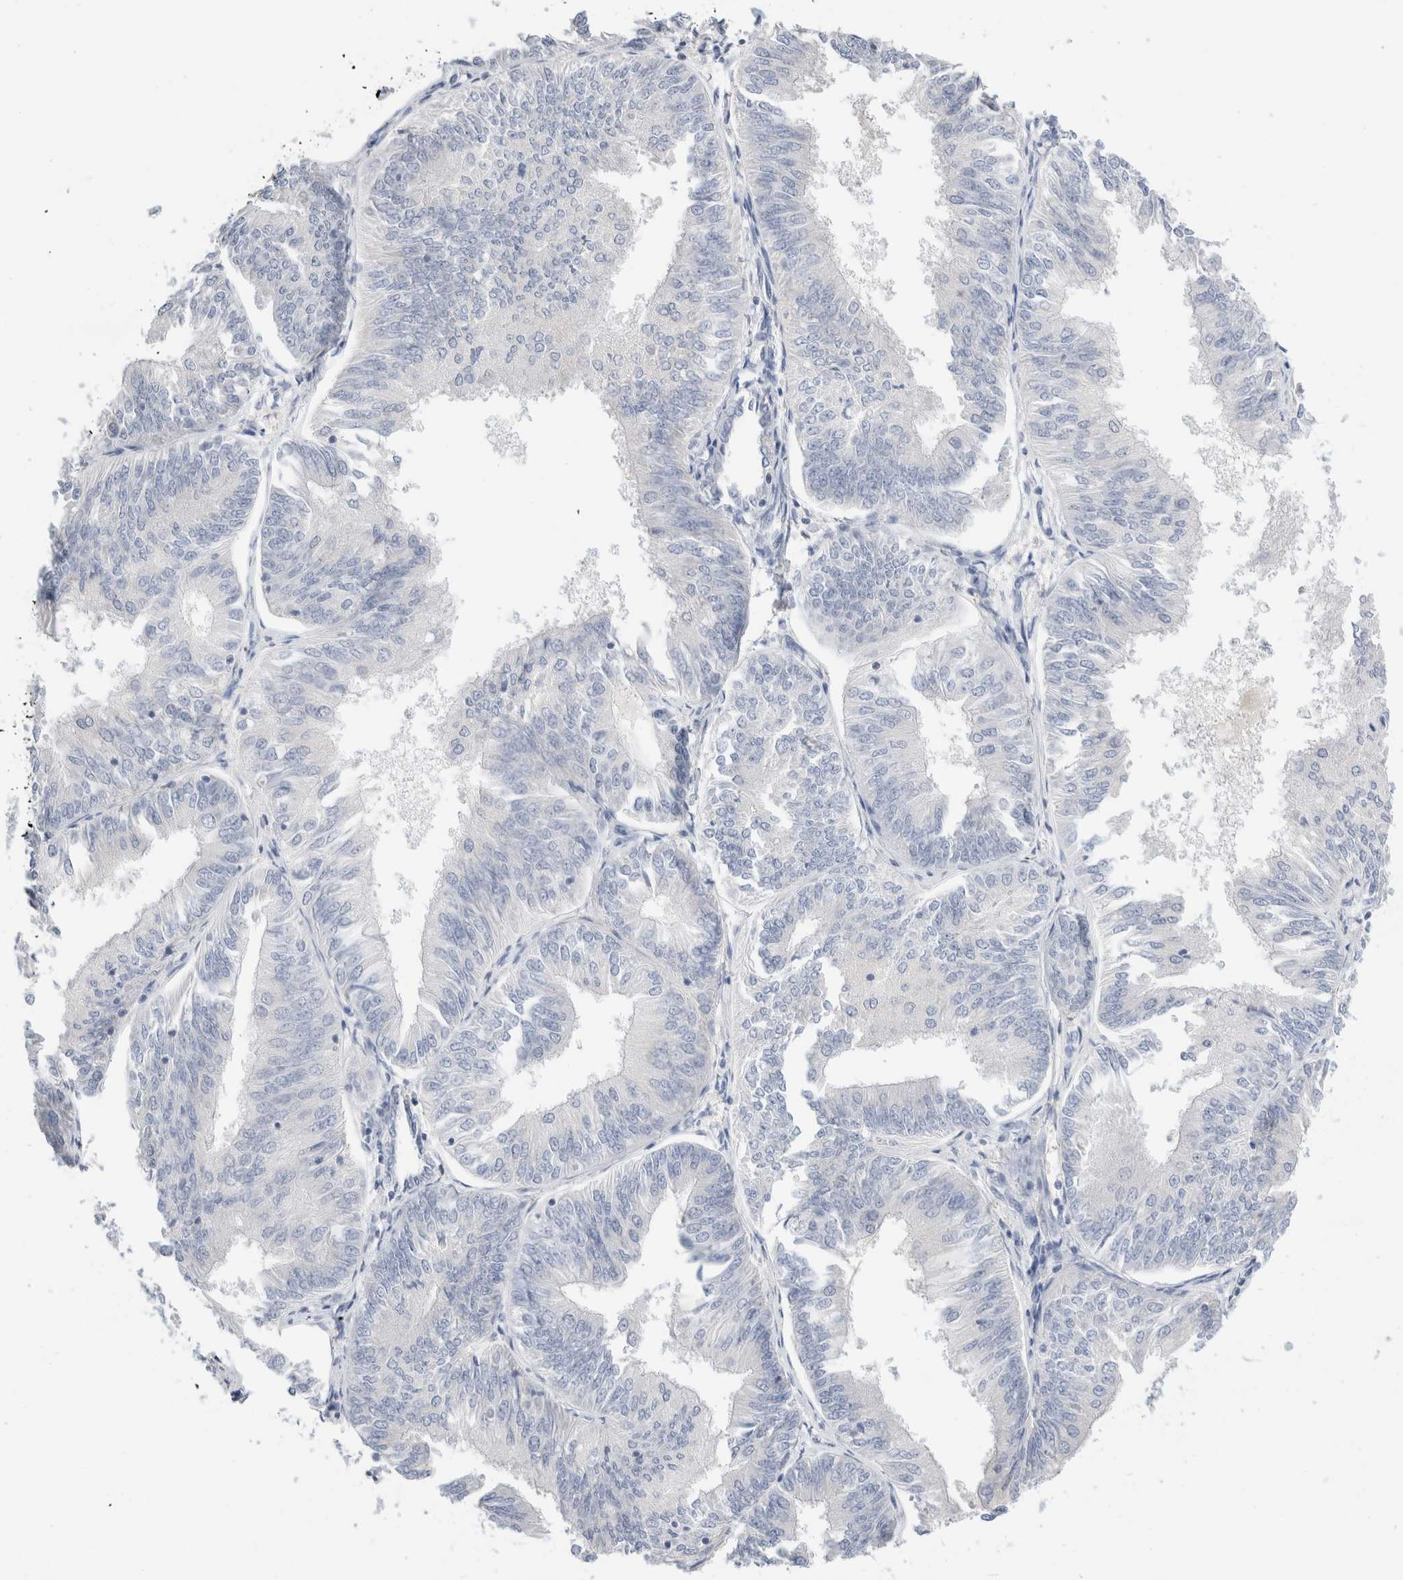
{"staining": {"intensity": "negative", "quantity": "none", "location": "none"}, "tissue": "endometrial cancer", "cell_type": "Tumor cells", "image_type": "cancer", "snomed": [{"axis": "morphology", "description": "Adenocarcinoma, NOS"}, {"axis": "topography", "description": "Endometrium"}], "caption": "Micrograph shows no protein staining in tumor cells of endometrial adenocarcinoma tissue.", "gene": "ADAM30", "patient": {"sex": "female", "age": 58}}